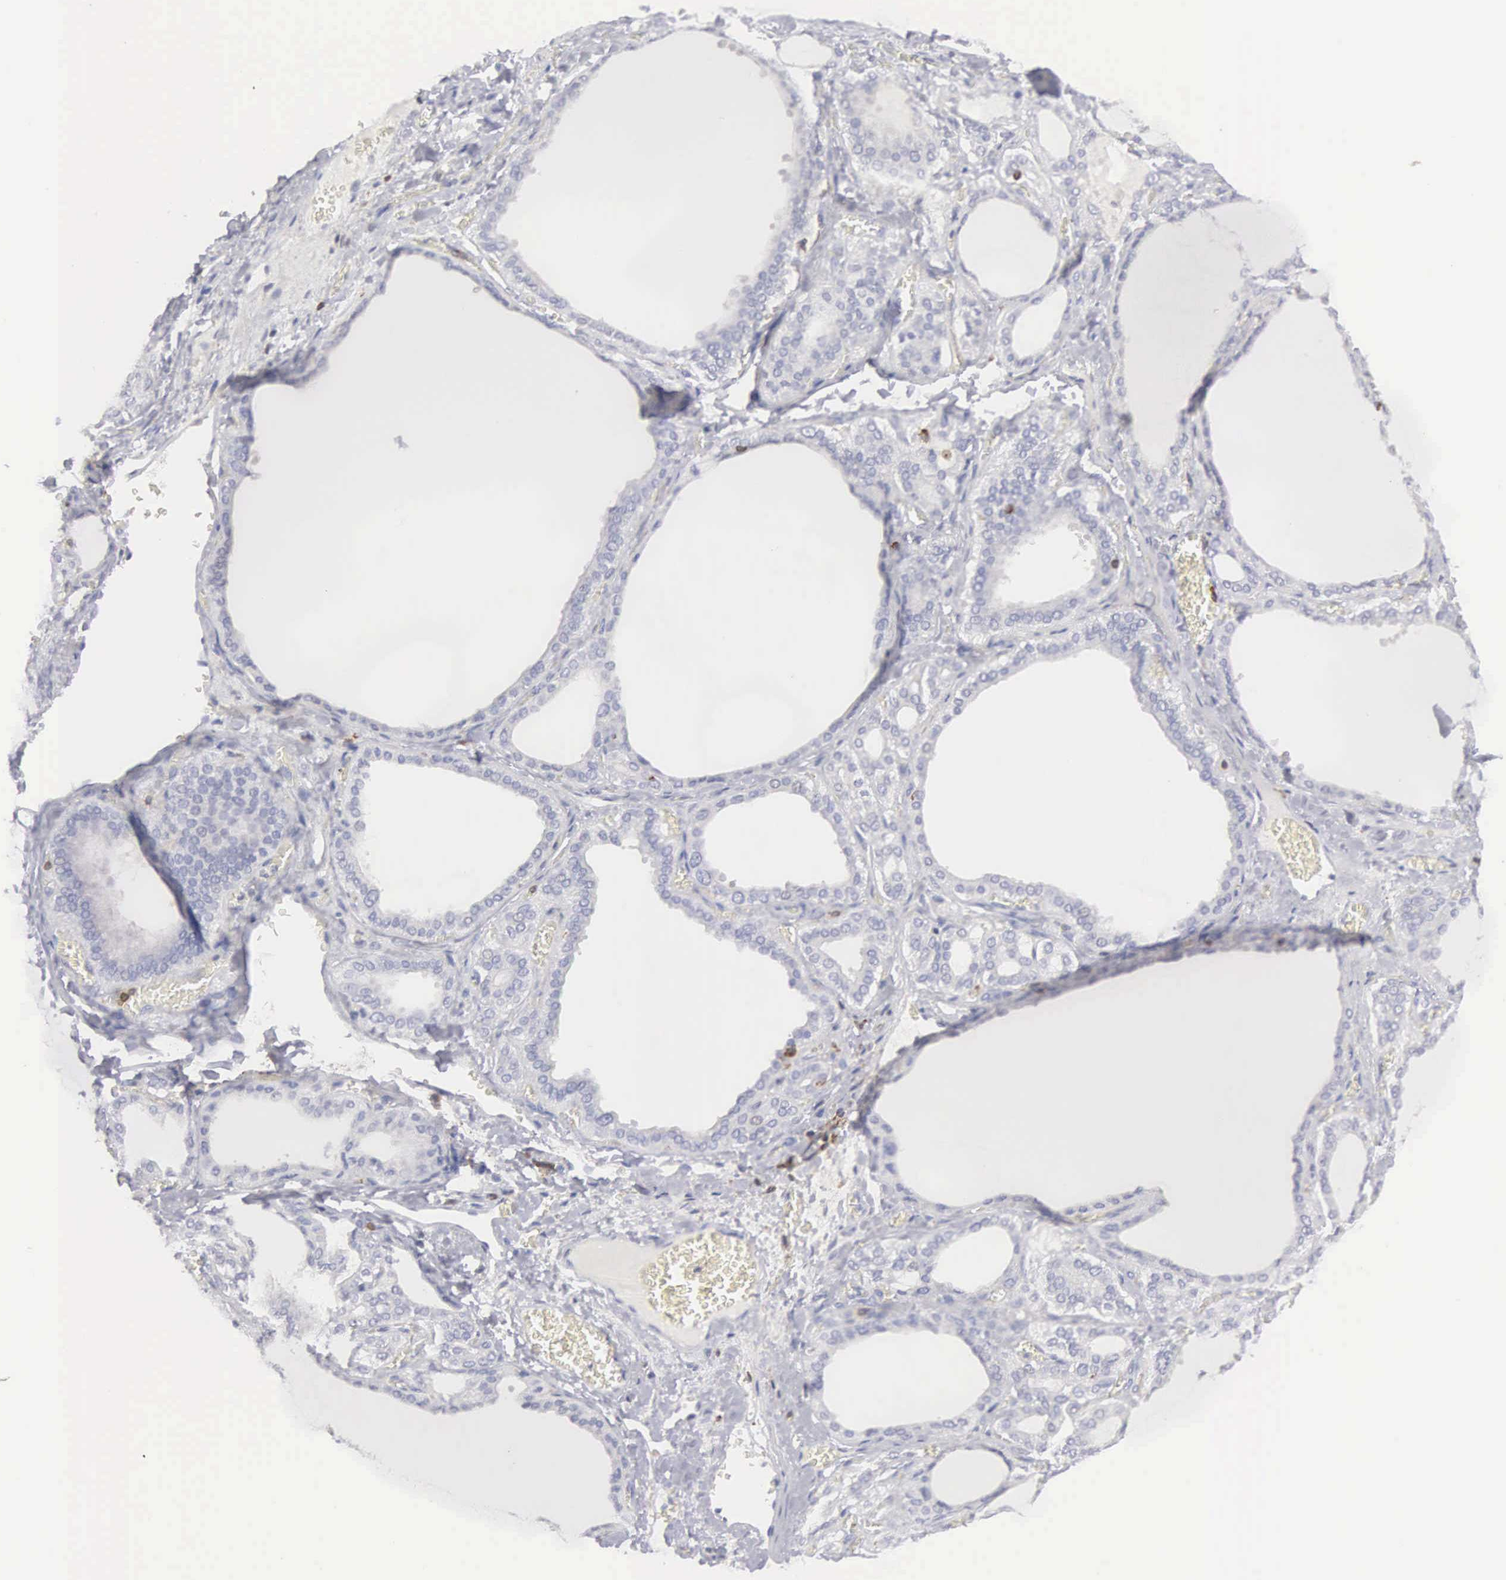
{"staining": {"intensity": "negative", "quantity": "none", "location": "none"}, "tissue": "thyroid gland", "cell_type": "Glandular cells", "image_type": "normal", "snomed": [{"axis": "morphology", "description": "Normal tissue, NOS"}, {"axis": "topography", "description": "Thyroid gland"}], "caption": "Thyroid gland stained for a protein using immunohistochemistry (IHC) displays no expression glandular cells.", "gene": "ENSG00000285304", "patient": {"sex": "female", "age": 55}}